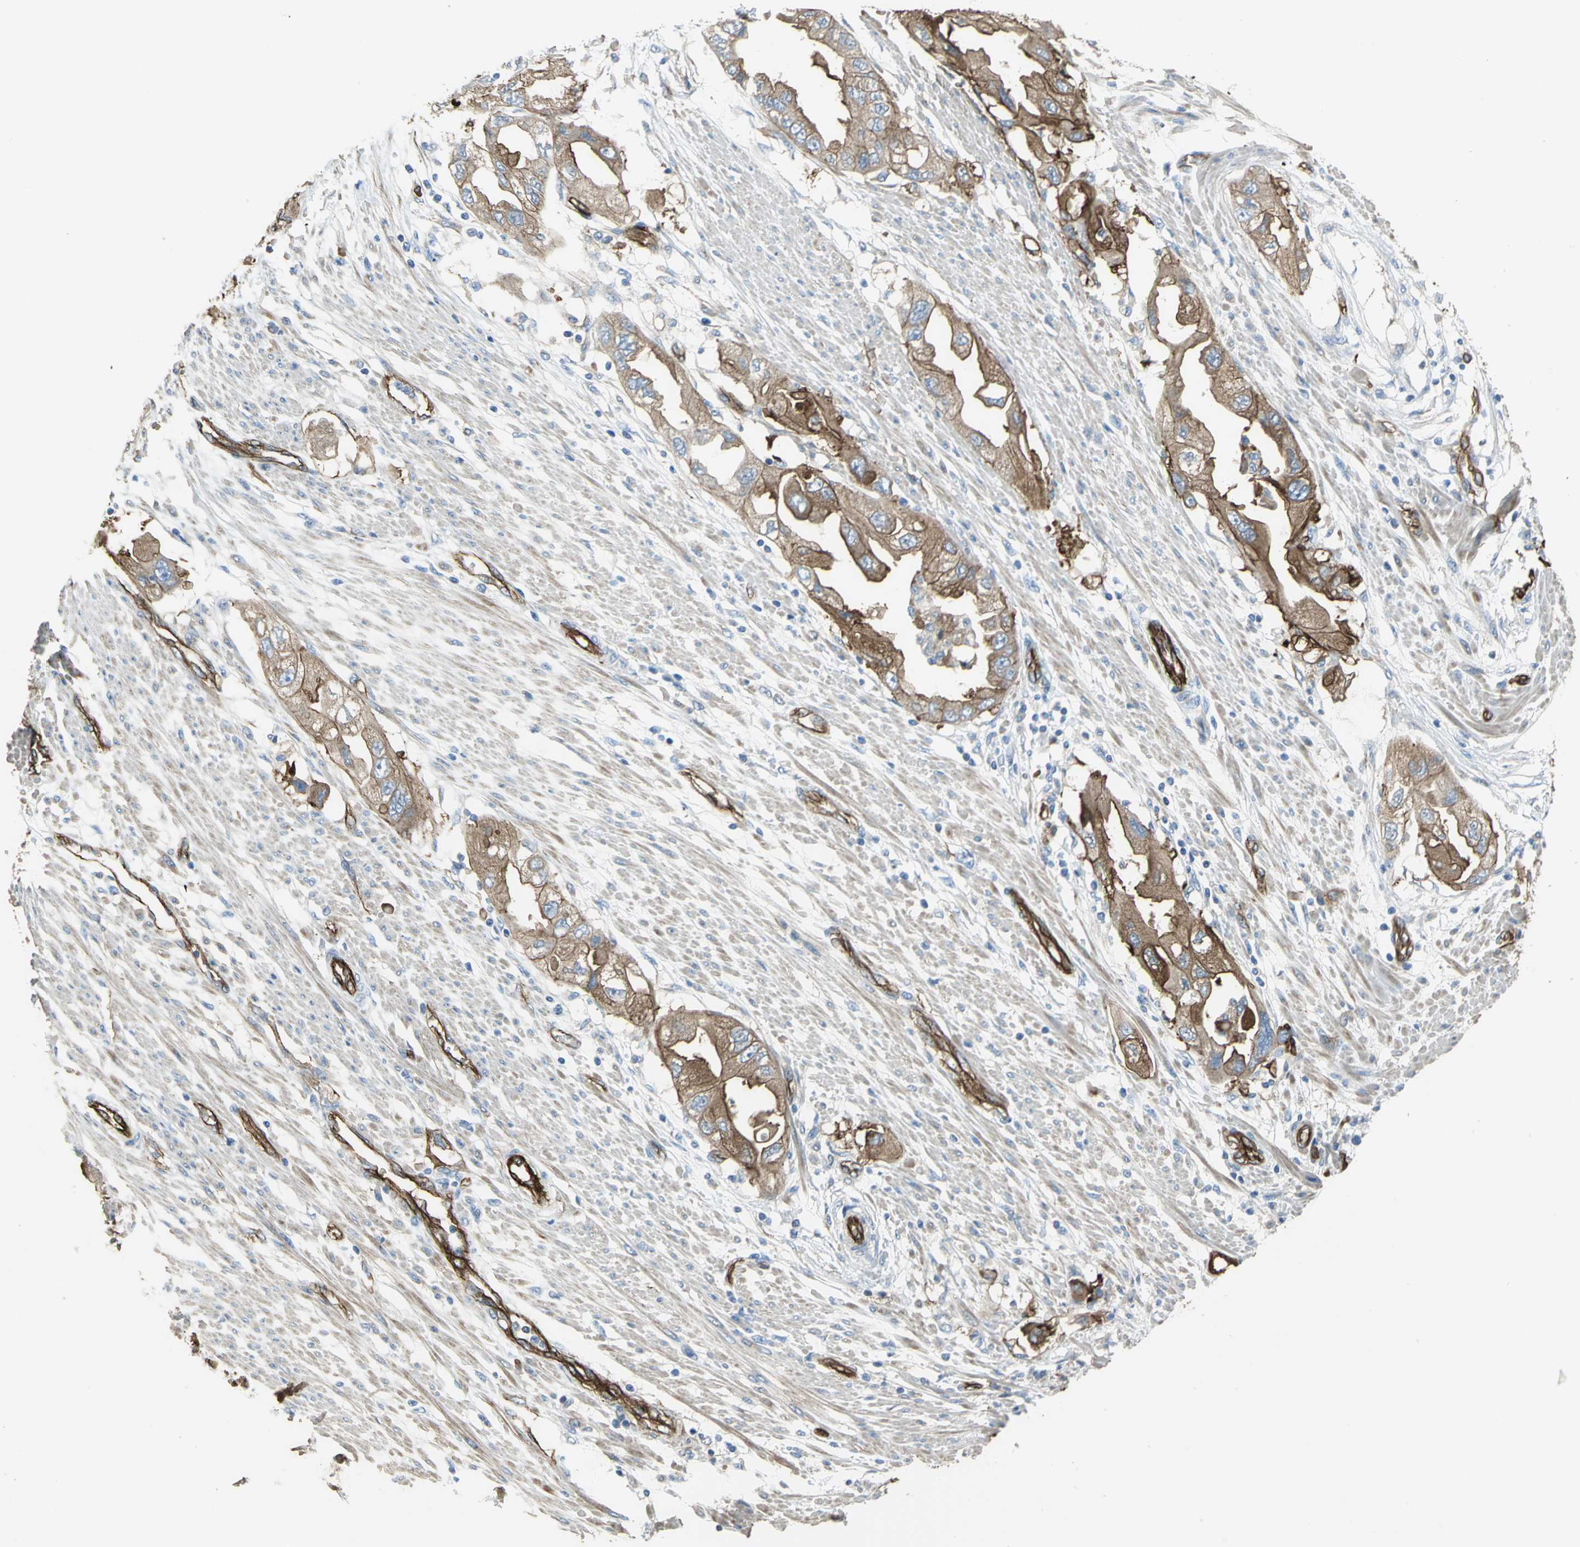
{"staining": {"intensity": "strong", "quantity": "25%-75%", "location": "cytoplasmic/membranous"}, "tissue": "endometrial cancer", "cell_type": "Tumor cells", "image_type": "cancer", "snomed": [{"axis": "morphology", "description": "Adenocarcinoma, NOS"}, {"axis": "topography", "description": "Endometrium"}], "caption": "DAB immunohistochemical staining of endometrial cancer (adenocarcinoma) demonstrates strong cytoplasmic/membranous protein staining in approximately 25%-75% of tumor cells.", "gene": "FLNB", "patient": {"sex": "female", "age": 67}}